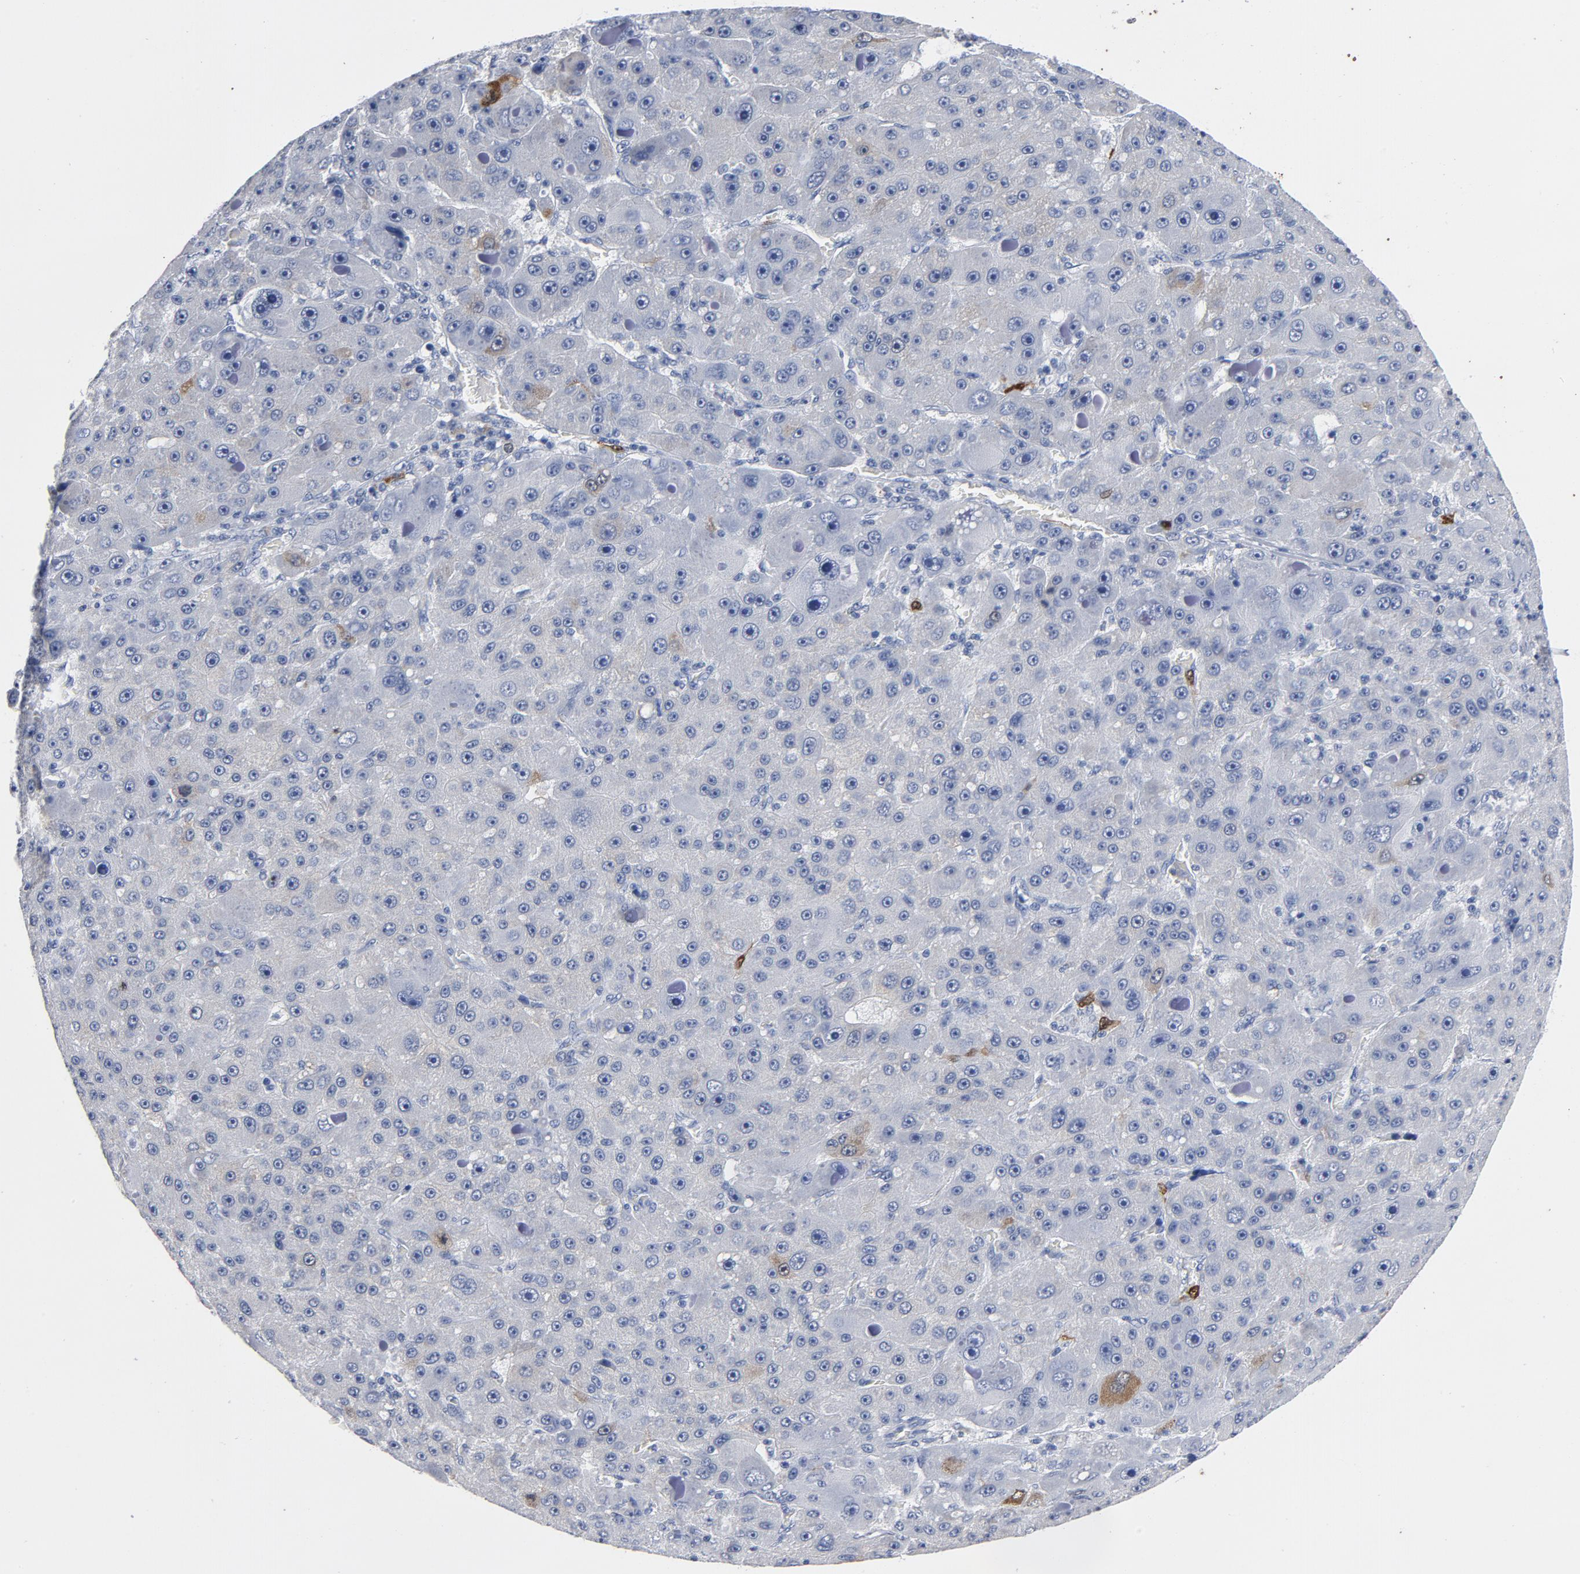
{"staining": {"intensity": "moderate", "quantity": "<25%", "location": "cytoplasmic/membranous,nuclear"}, "tissue": "liver cancer", "cell_type": "Tumor cells", "image_type": "cancer", "snomed": [{"axis": "morphology", "description": "Carcinoma, Hepatocellular, NOS"}, {"axis": "topography", "description": "Liver"}], "caption": "Tumor cells demonstrate moderate cytoplasmic/membranous and nuclear expression in approximately <25% of cells in hepatocellular carcinoma (liver).", "gene": "CDC20", "patient": {"sex": "male", "age": 76}}